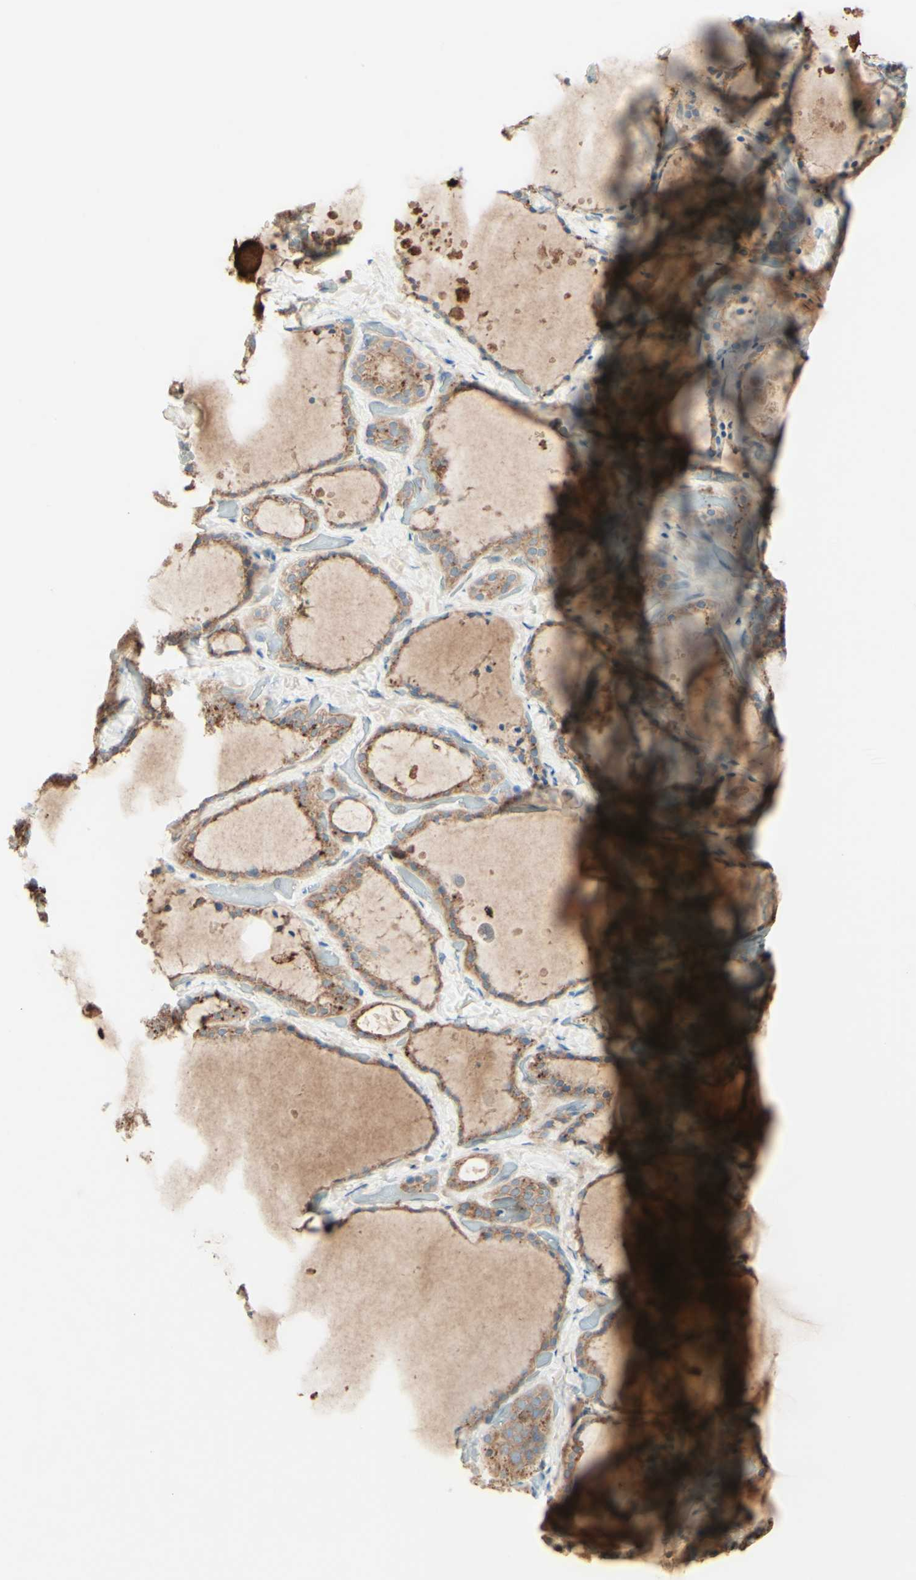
{"staining": {"intensity": "moderate", "quantity": ">75%", "location": "cytoplasmic/membranous"}, "tissue": "thyroid gland", "cell_type": "Glandular cells", "image_type": "normal", "snomed": [{"axis": "morphology", "description": "Normal tissue, NOS"}, {"axis": "topography", "description": "Thyroid gland"}], "caption": "The image exhibits staining of normal thyroid gland, revealing moderate cytoplasmic/membranous protein expression (brown color) within glandular cells.", "gene": "MTM1", "patient": {"sex": "female", "age": 44}}